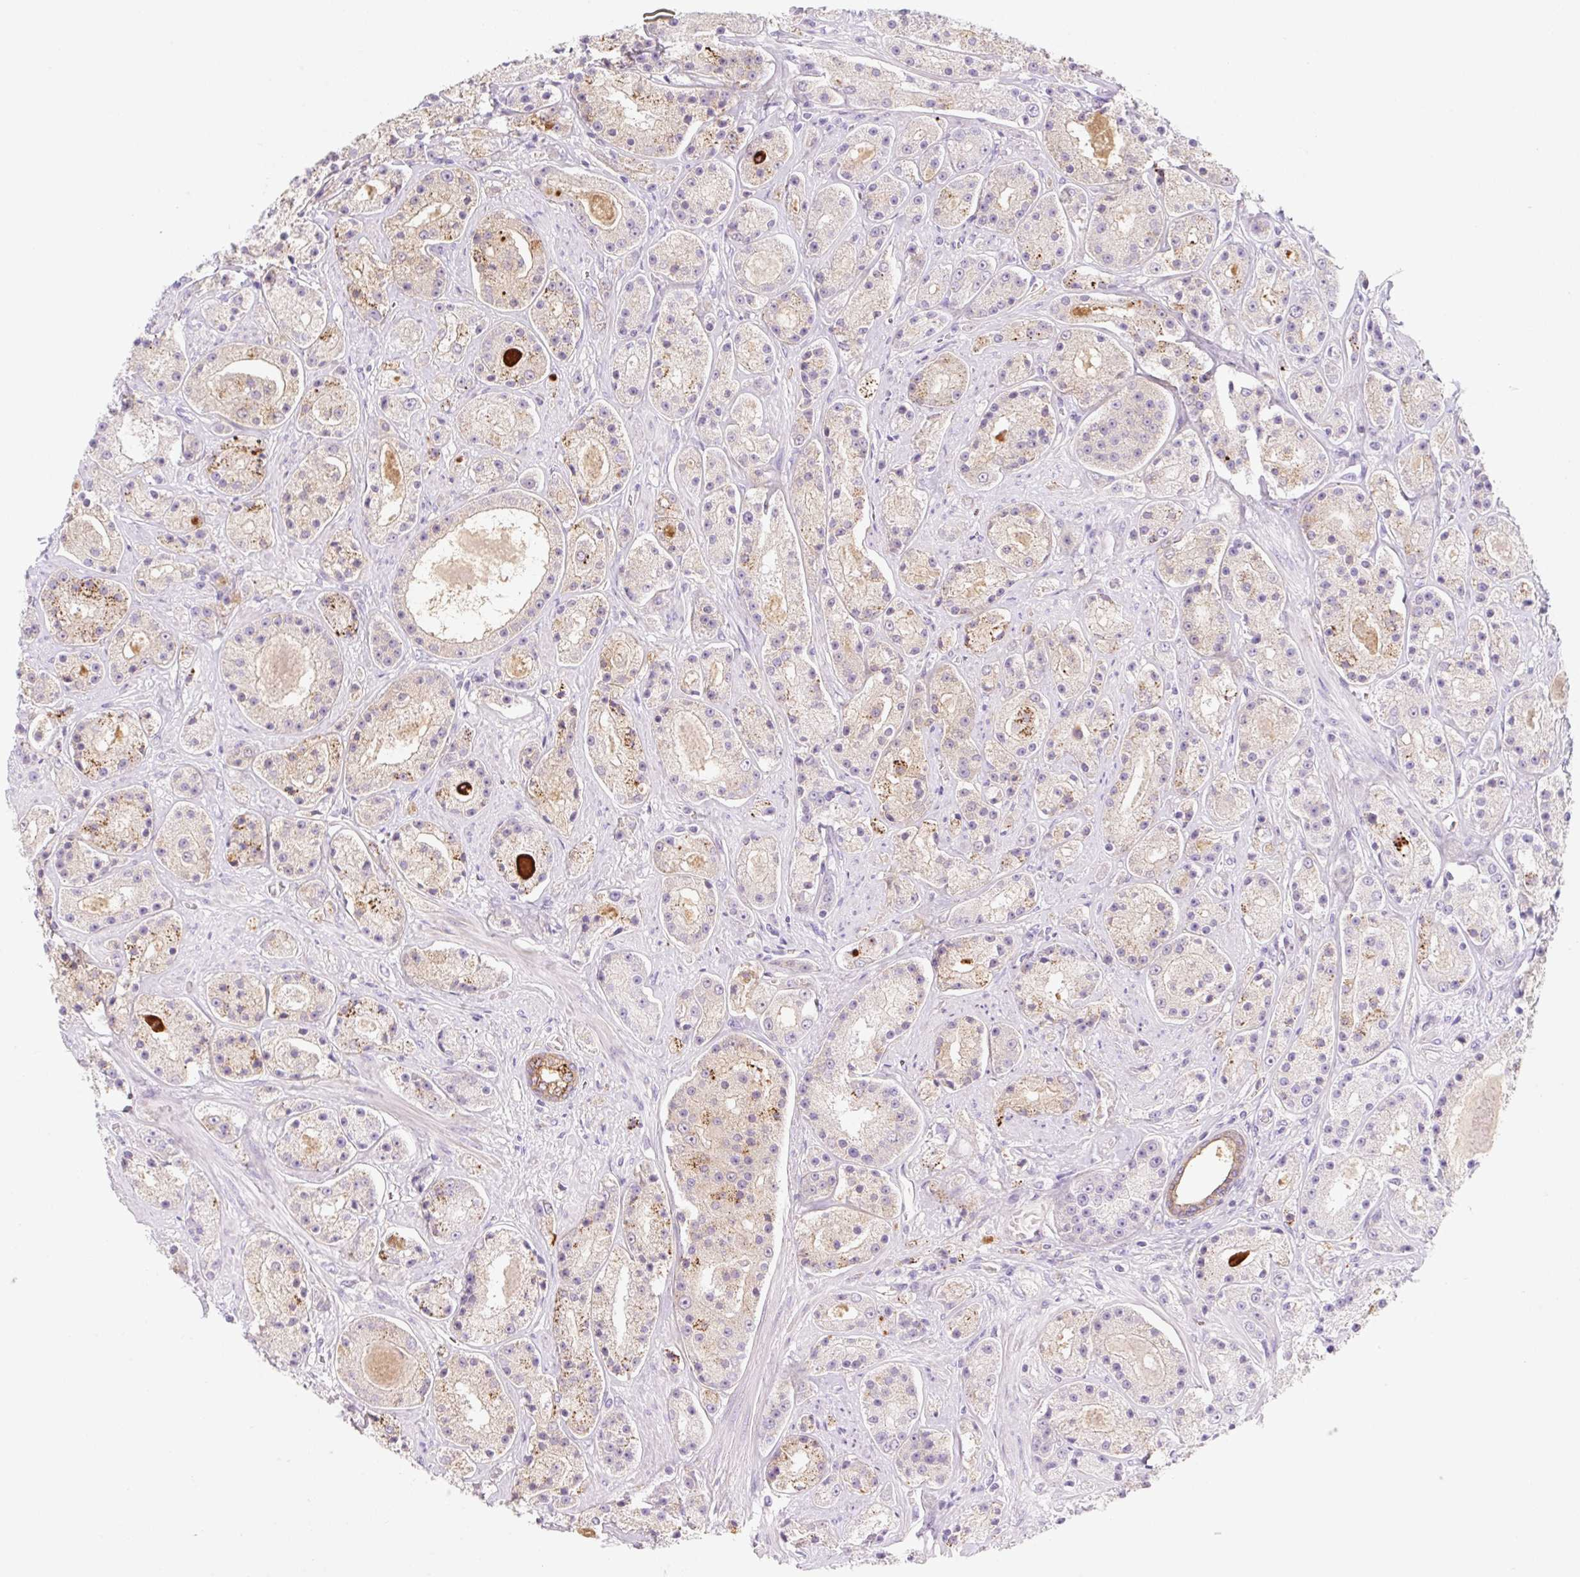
{"staining": {"intensity": "moderate", "quantity": ">75%", "location": "cytoplasmic/membranous"}, "tissue": "prostate cancer", "cell_type": "Tumor cells", "image_type": "cancer", "snomed": [{"axis": "morphology", "description": "Adenocarcinoma, High grade"}, {"axis": "topography", "description": "Prostate"}], "caption": "Prostate high-grade adenocarcinoma tissue shows moderate cytoplasmic/membranous positivity in about >75% of tumor cells, visualized by immunohistochemistry.", "gene": "LYVE1", "patient": {"sex": "male", "age": 67}}